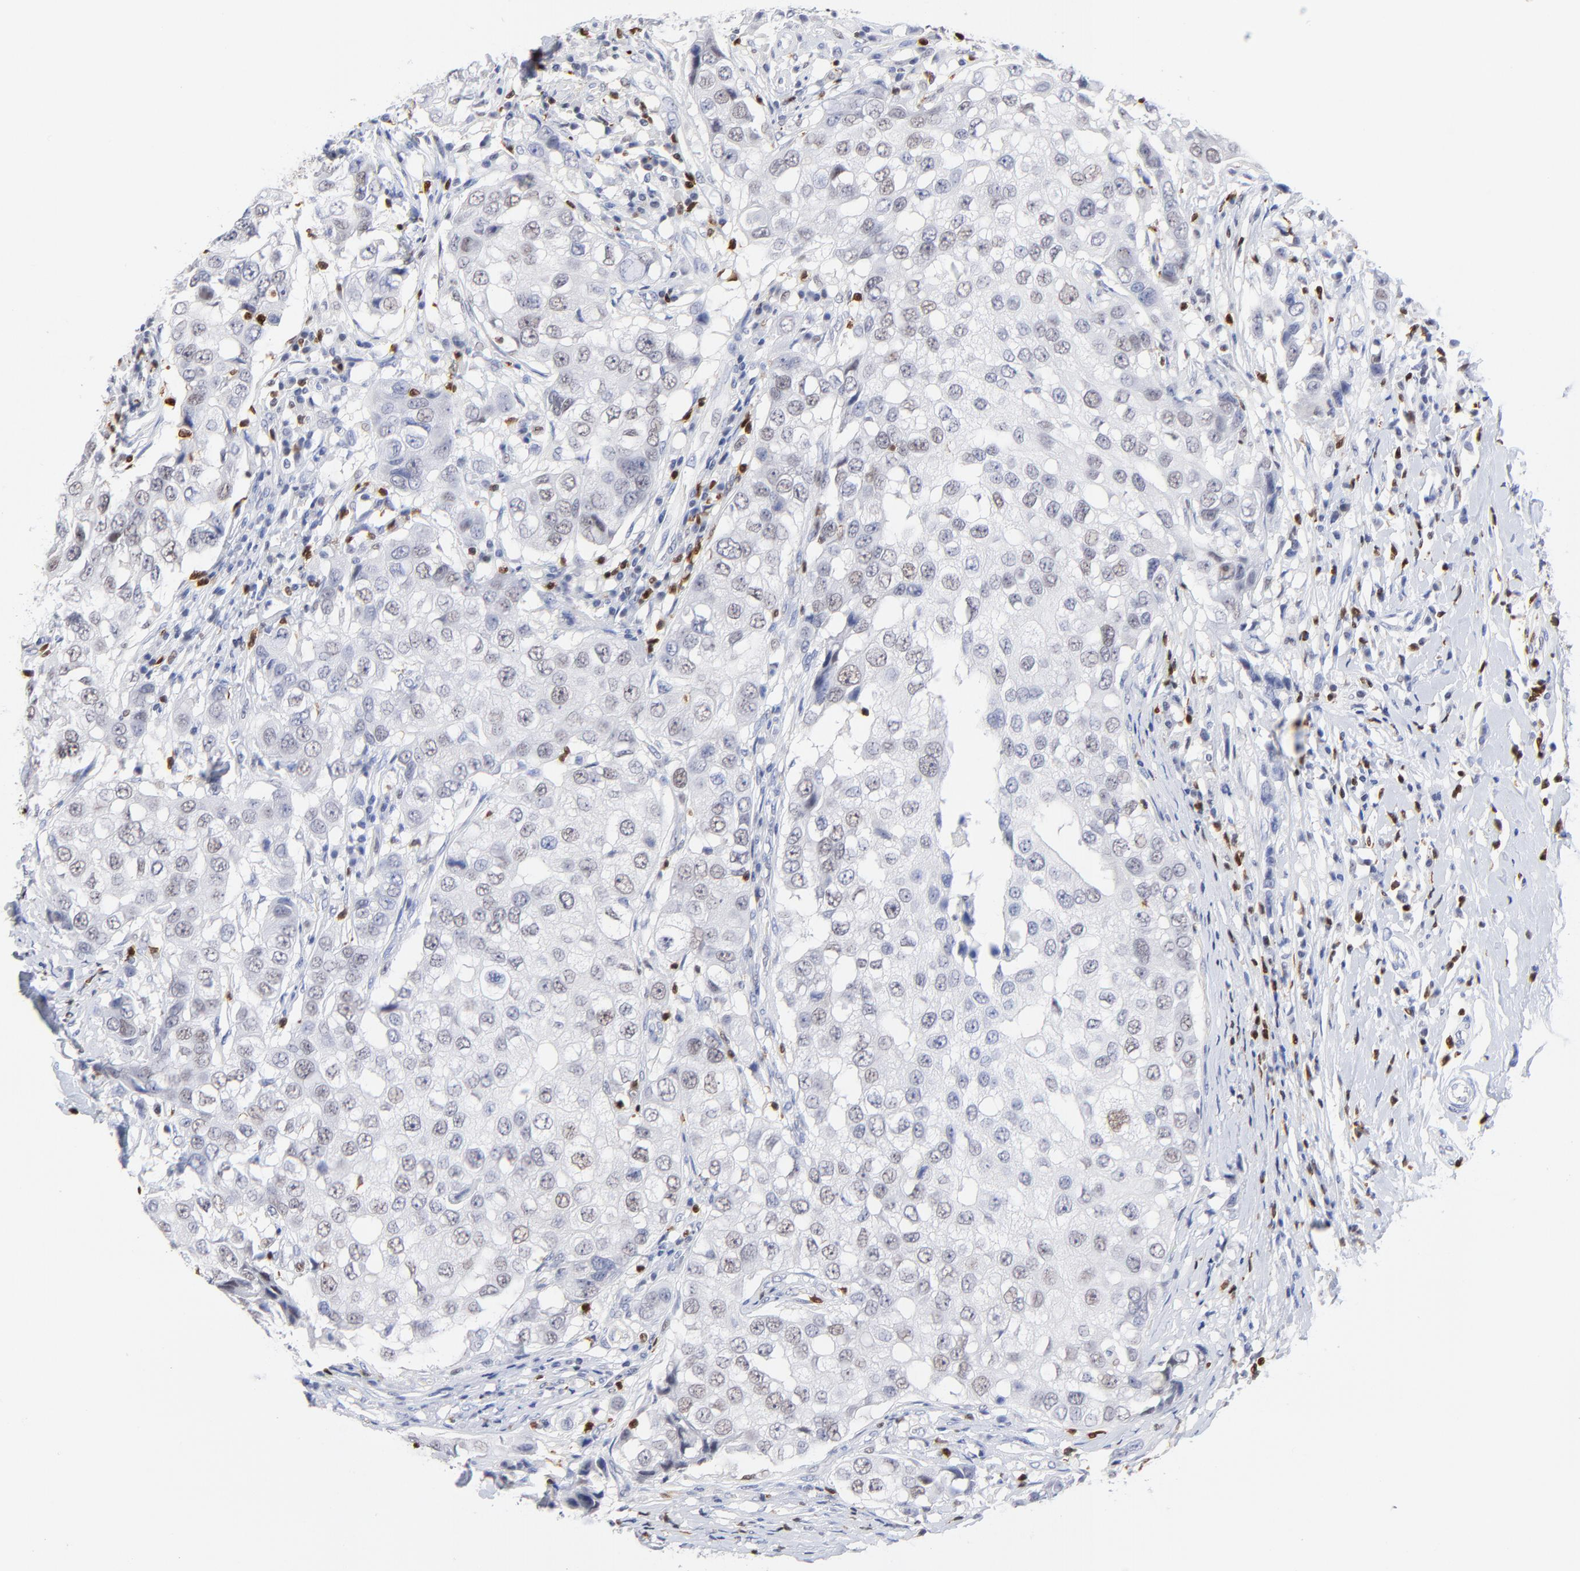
{"staining": {"intensity": "negative", "quantity": "none", "location": "none"}, "tissue": "breast cancer", "cell_type": "Tumor cells", "image_type": "cancer", "snomed": [{"axis": "morphology", "description": "Duct carcinoma"}, {"axis": "topography", "description": "Breast"}], "caption": "Immunohistochemical staining of human intraductal carcinoma (breast) reveals no significant expression in tumor cells.", "gene": "ZAP70", "patient": {"sex": "female", "age": 27}}